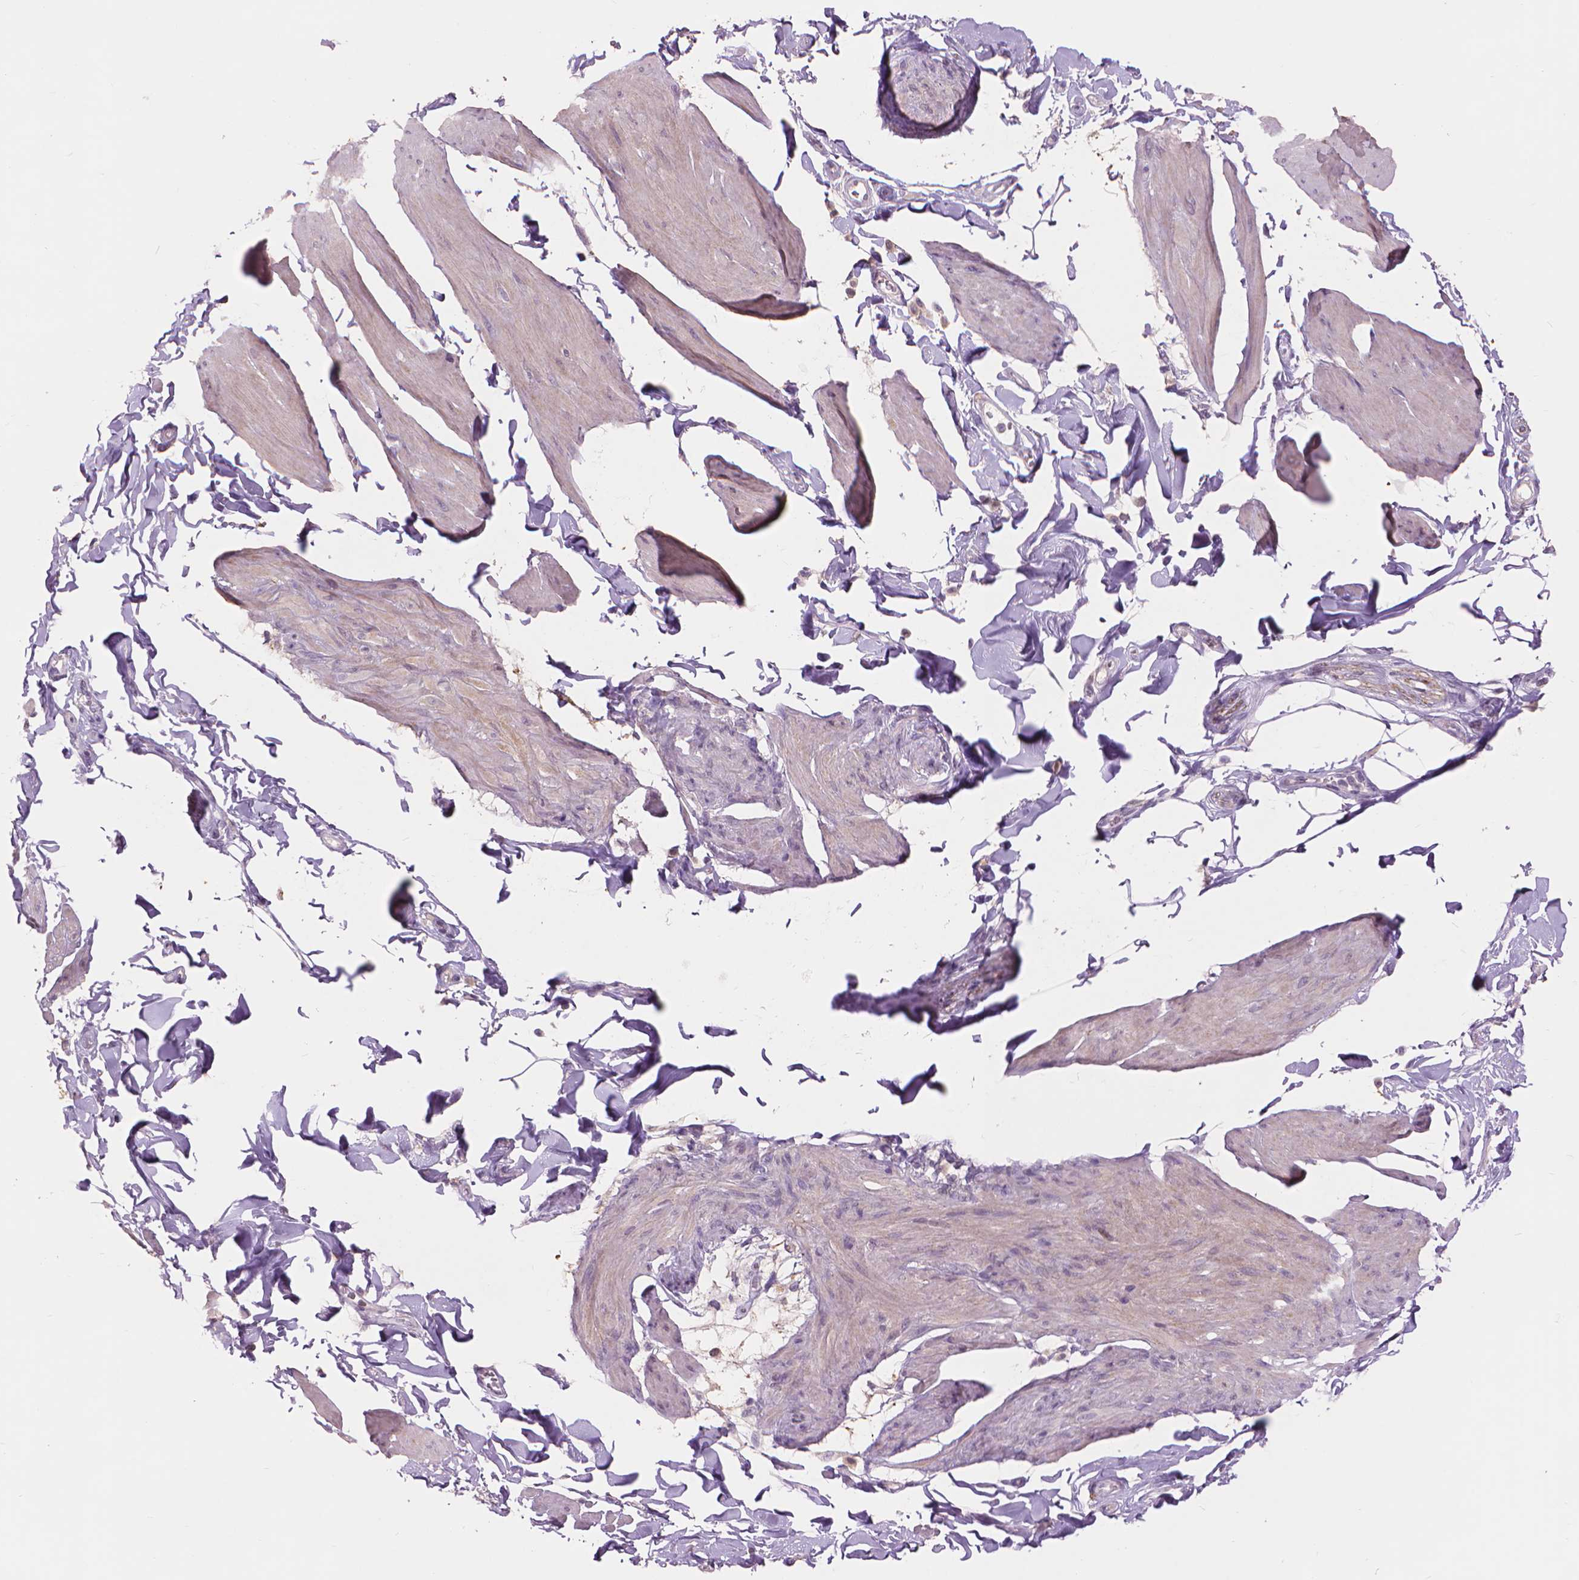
{"staining": {"intensity": "negative", "quantity": "none", "location": "none"}, "tissue": "smooth muscle", "cell_type": "Smooth muscle cells", "image_type": "normal", "snomed": [{"axis": "morphology", "description": "Normal tissue, NOS"}, {"axis": "topography", "description": "Adipose tissue"}, {"axis": "topography", "description": "Smooth muscle"}, {"axis": "topography", "description": "Peripheral nerve tissue"}], "caption": "Immunohistochemistry (IHC) of benign human smooth muscle exhibits no expression in smooth muscle cells. The staining was performed using DAB (3,3'-diaminobenzidine) to visualize the protein expression in brown, while the nuclei were stained in blue with hematoxylin (Magnification: 20x).", "gene": "ENO2", "patient": {"sex": "male", "age": 83}}